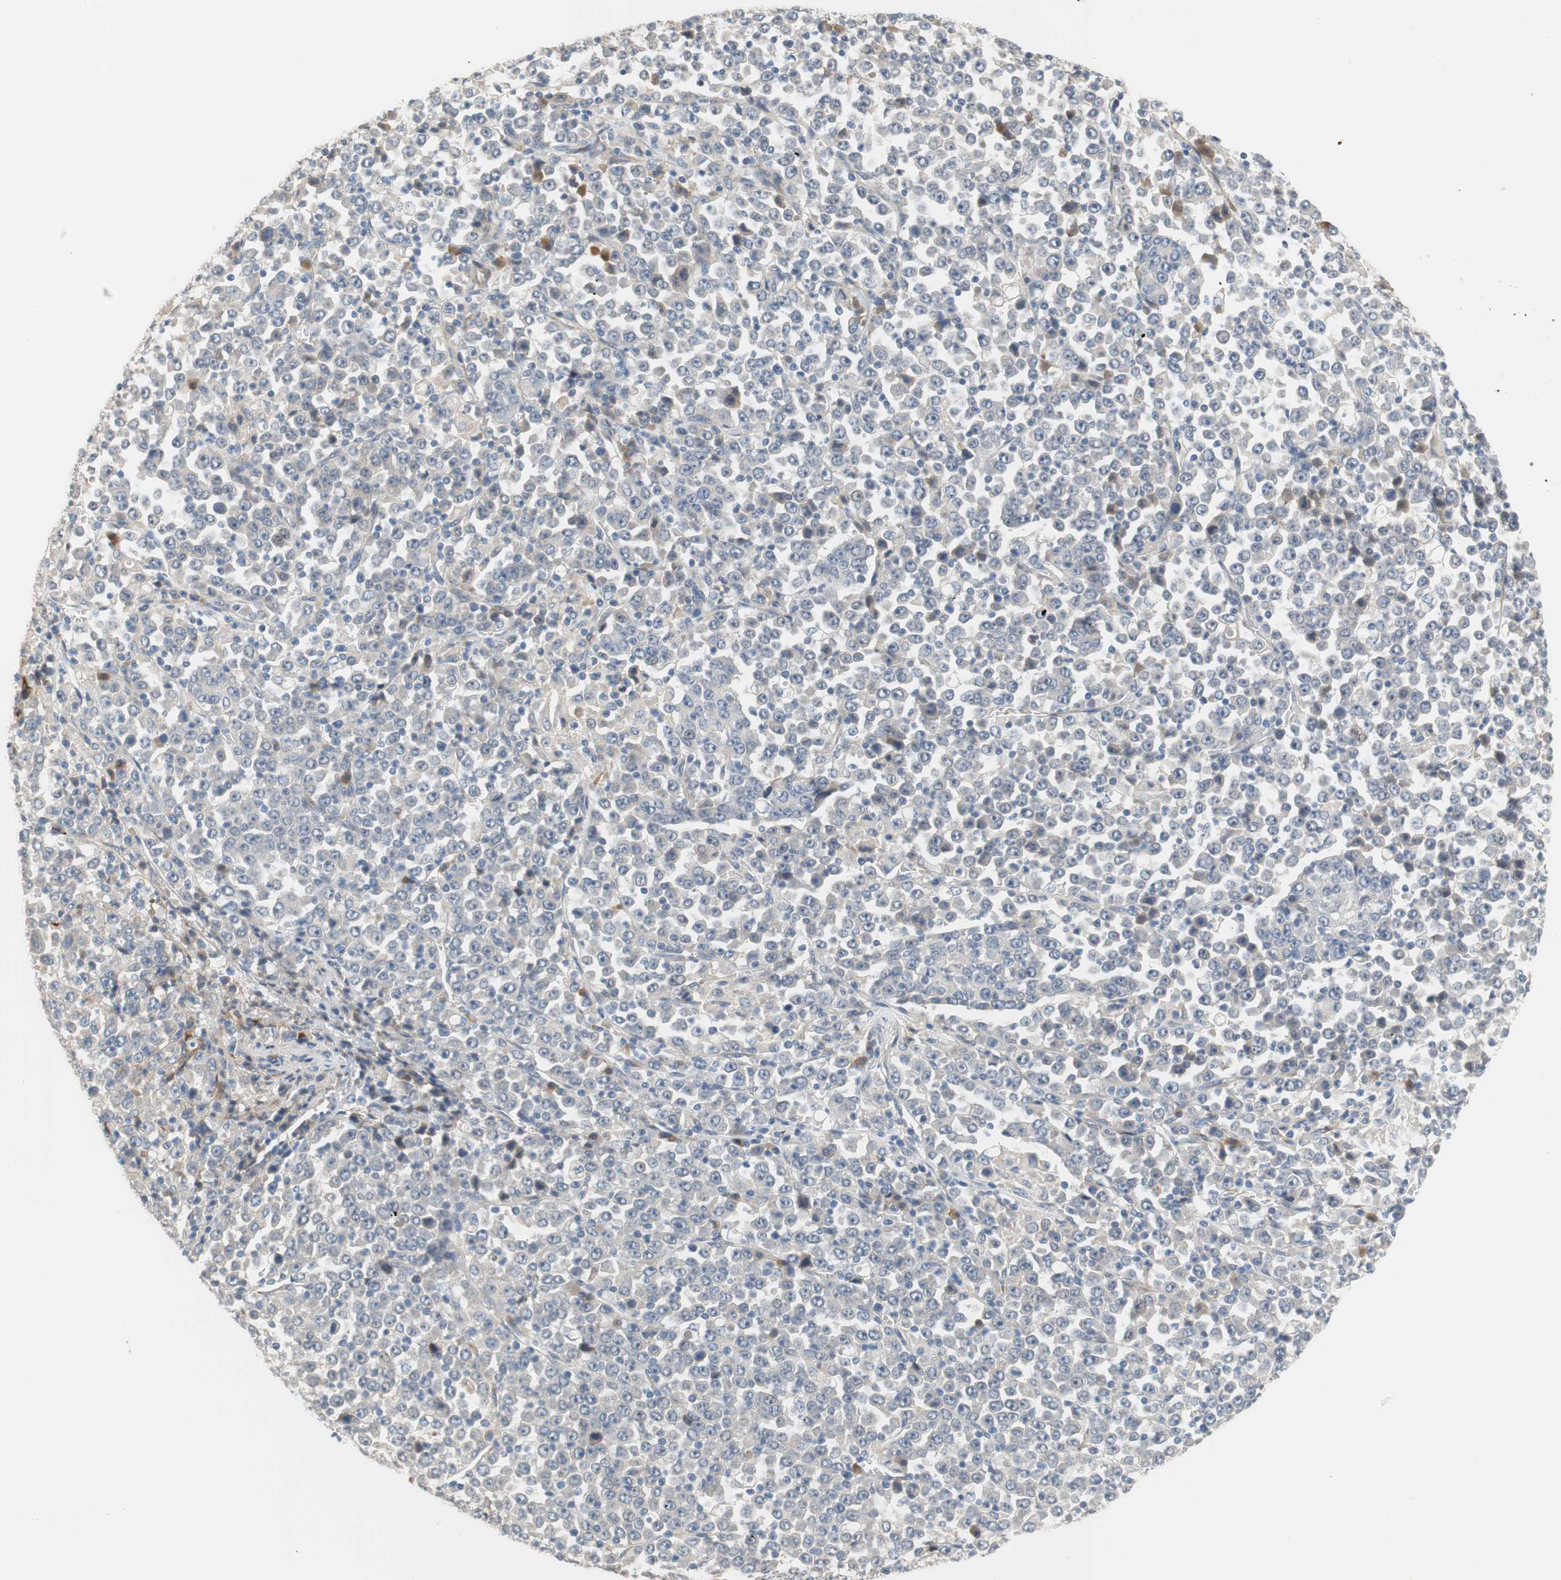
{"staining": {"intensity": "negative", "quantity": "none", "location": "none"}, "tissue": "stomach cancer", "cell_type": "Tumor cells", "image_type": "cancer", "snomed": [{"axis": "morphology", "description": "Normal tissue, NOS"}, {"axis": "morphology", "description": "Adenocarcinoma, NOS"}, {"axis": "topography", "description": "Stomach, upper"}, {"axis": "topography", "description": "Stomach"}], "caption": "High power microscopy image of an immunohistochemistry histopathology image of stomach adenocarcinoma, revealing no significant positivity in tumor cells. Nuclei are stained in blue.", "gene": "COL12A1", "patient": {"sex": "male", "age": 59}}